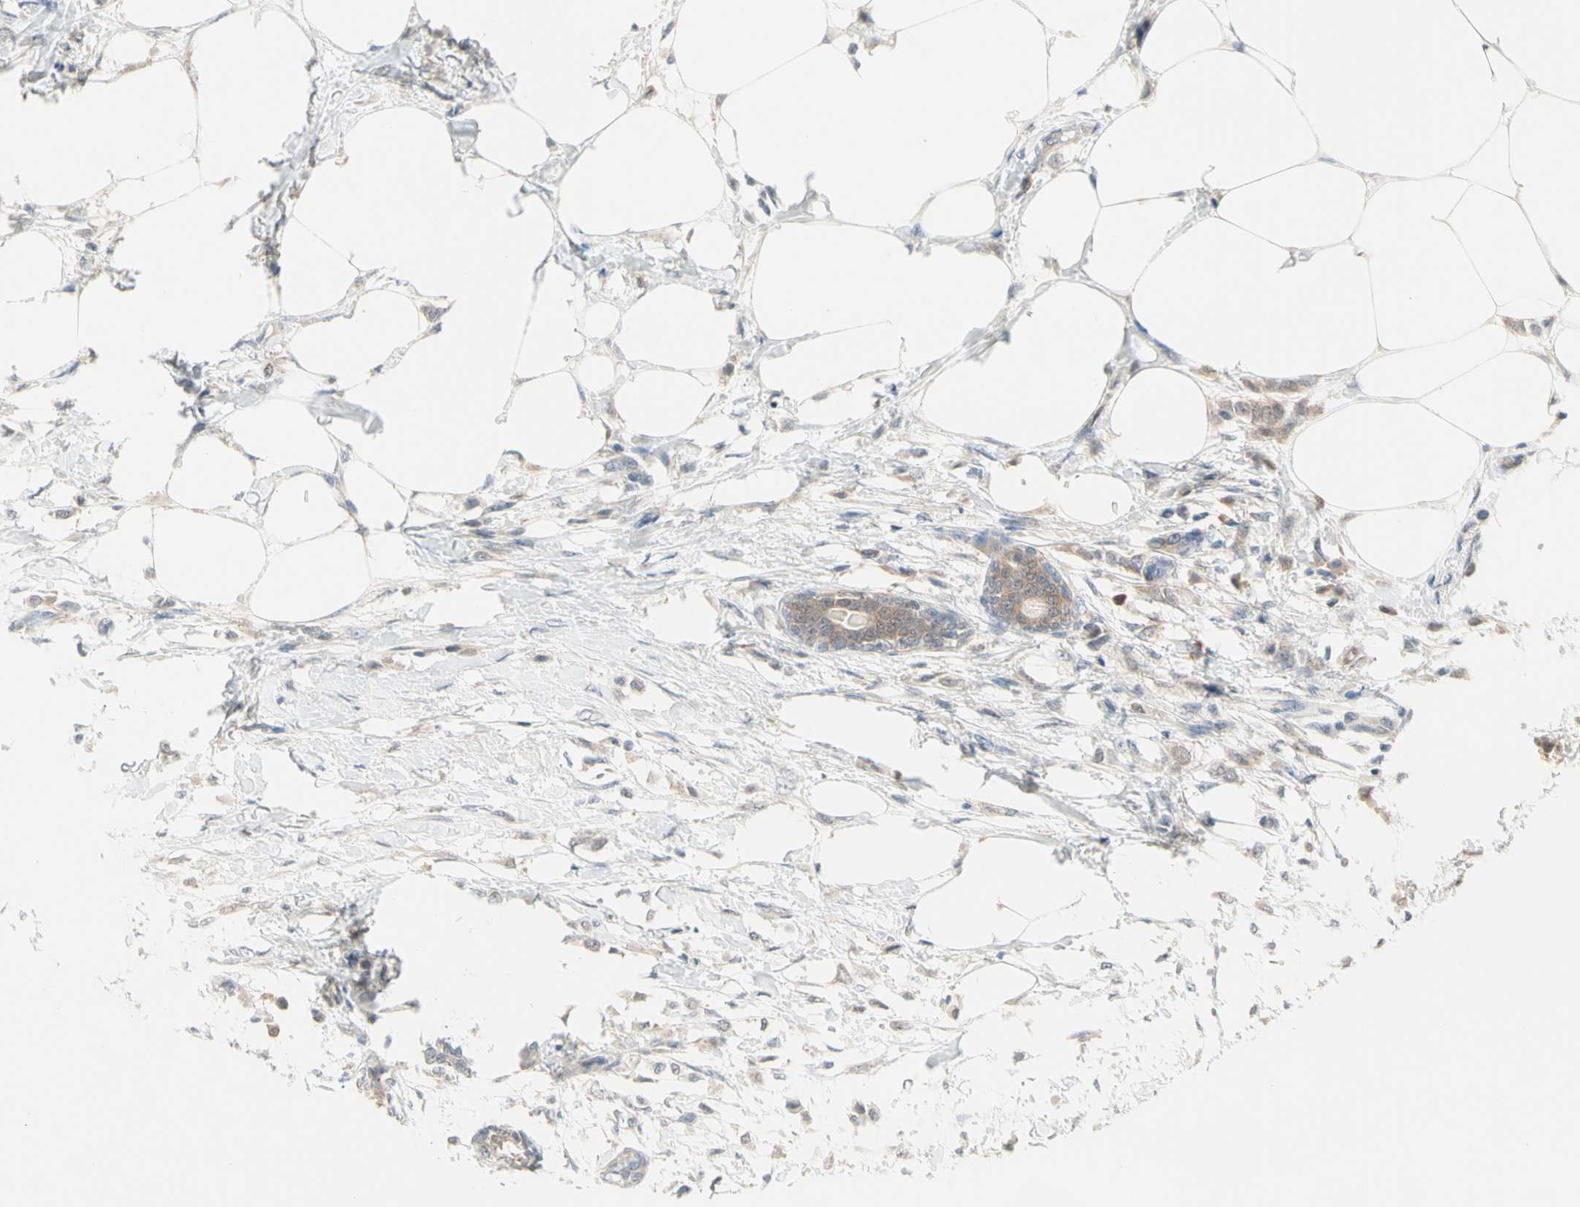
{"staining": {"intensity": "weak", "quantity": ">75%", "location": "cytoplasmic/membranous"}, "tissue": "breast cancer", "cell_type": "Tumor cells", "image_type": "cancer", "snomed": [{"axis": "morphology", "description": "Lobular carcinoma, in situ"}, {"axis": "morphology", "description": "Lobular carcinoma"}, {"axis": "topography", "description": "Breast"}], "caption": "Brown immunohistochemical staining in breast lobular carcinoma shows weak cytoplasmic/membranous expression in about >75% of tumor cells. Nuclei are stained in blue.", "gene": "MPI", "patient": {"sex": "female", "age": 41}}